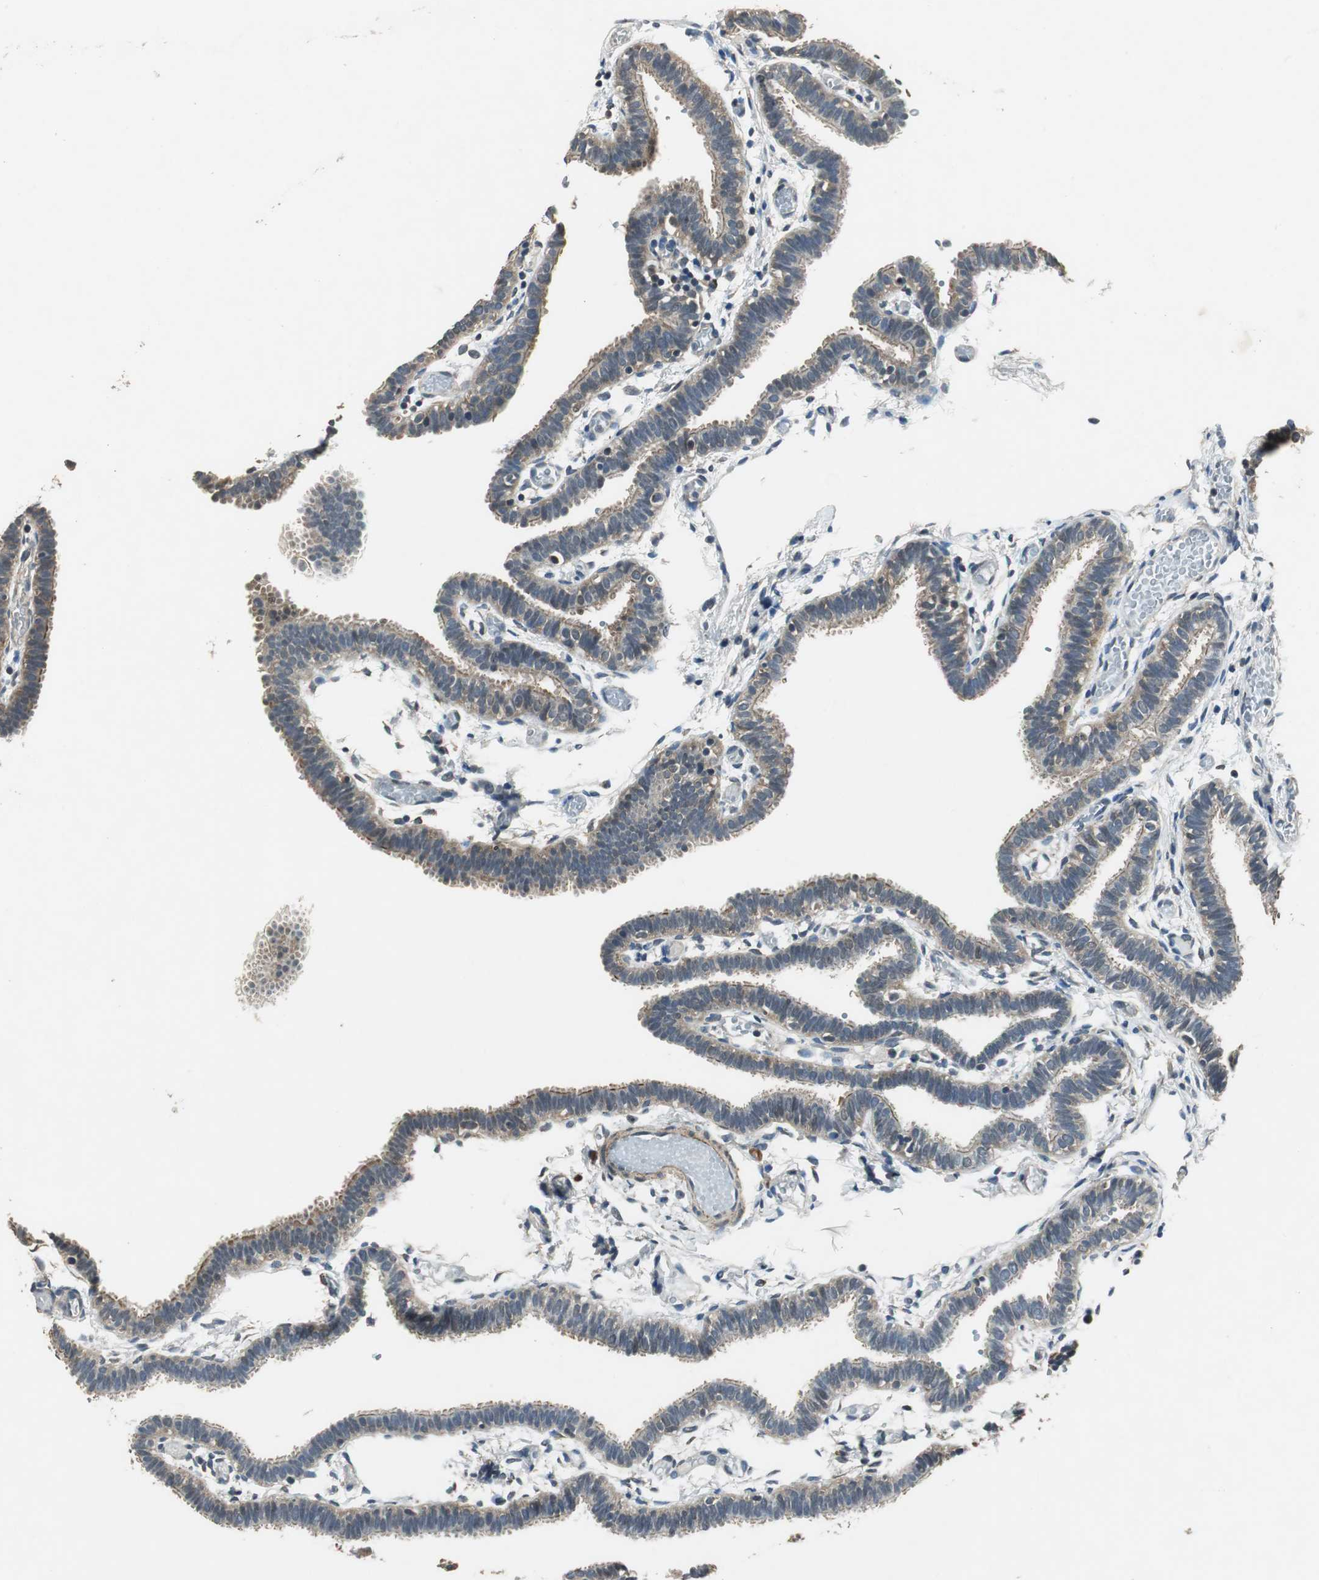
{"staining": {"intensity": "moderate", "quantity": ">75%", "location": "cytoplasmic/membranous"}, "tissue": "fallopian tube", "cell_type": "Glandular cells", "image_type": "normal", "snomed": [{"axis": "morphology", "description": "Normal tissue, NOS"}, {"axis": "topography", "description": "Fallopian tube"}], "caption": "Moderate cytoplasmic/membranous staining is appreciated in approximately >75% of glandular cells in benign fallopian tube.", "gene": "PSMB4", "patient": {"sex": "female", "age": 29}}